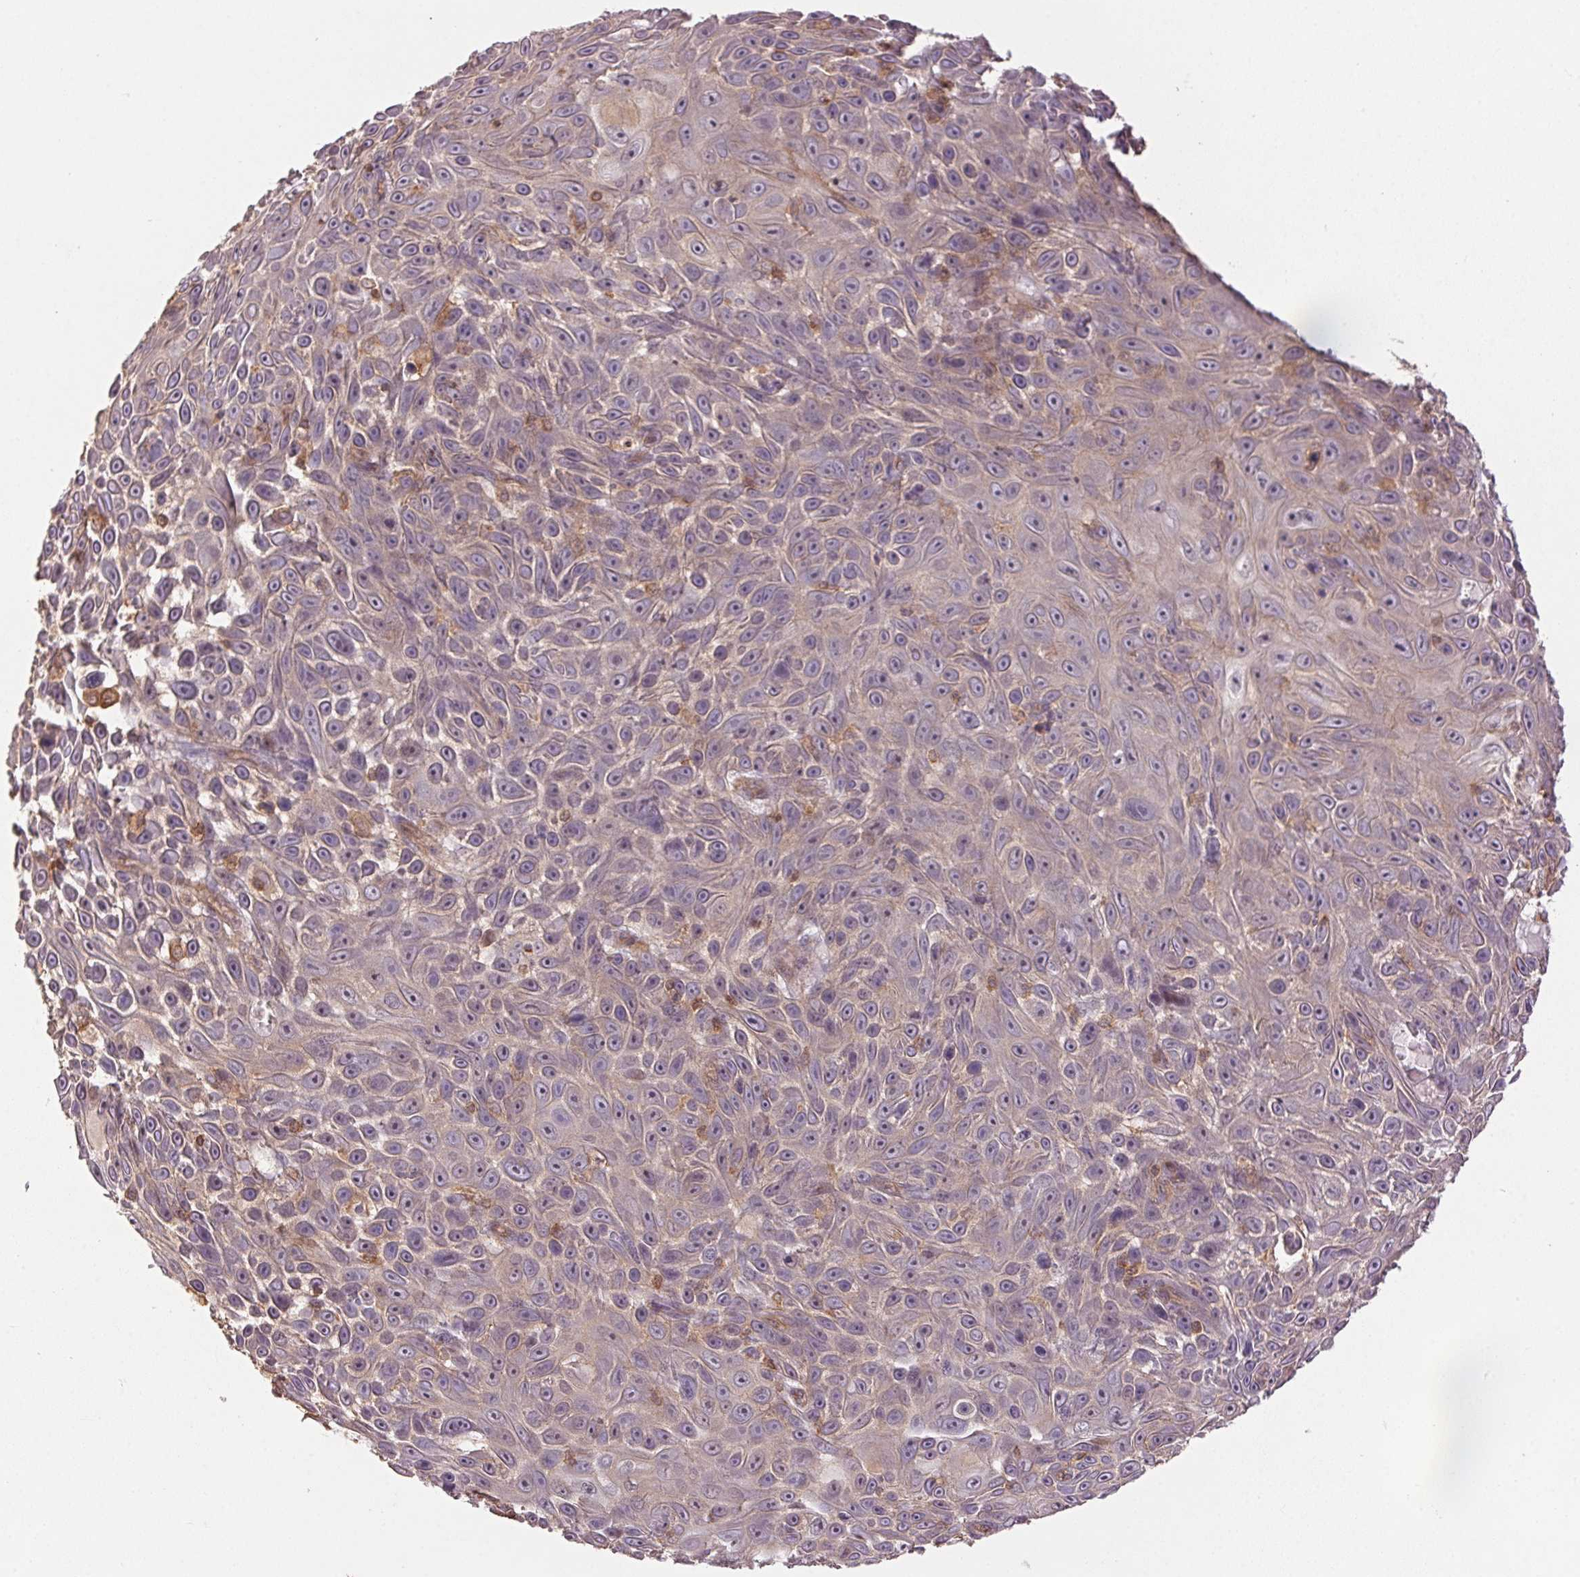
{"staining": {"intensity": "weak", "quantity": "<25%", "location": "cytoplasmic/membranous"}, "tissue": "skin cancer", "cell_type": "Tumor cells", "image_type": "cancer", "snomed": [{"axis": "morphology", "description": "Squamous cell carcinoma, NOS"}, {"axis": "topography", "description": "Skin"}], "caption": "This micrograph is of skin cancer (squamous cell carcinoma) stained with immunohistochemistry to label a protein in brown with the nuclei are counter-stained blue. There is no positivity in tumor cells.", "gene": "TUBA3D", "patient": {"sex": "male", "age": 82}}